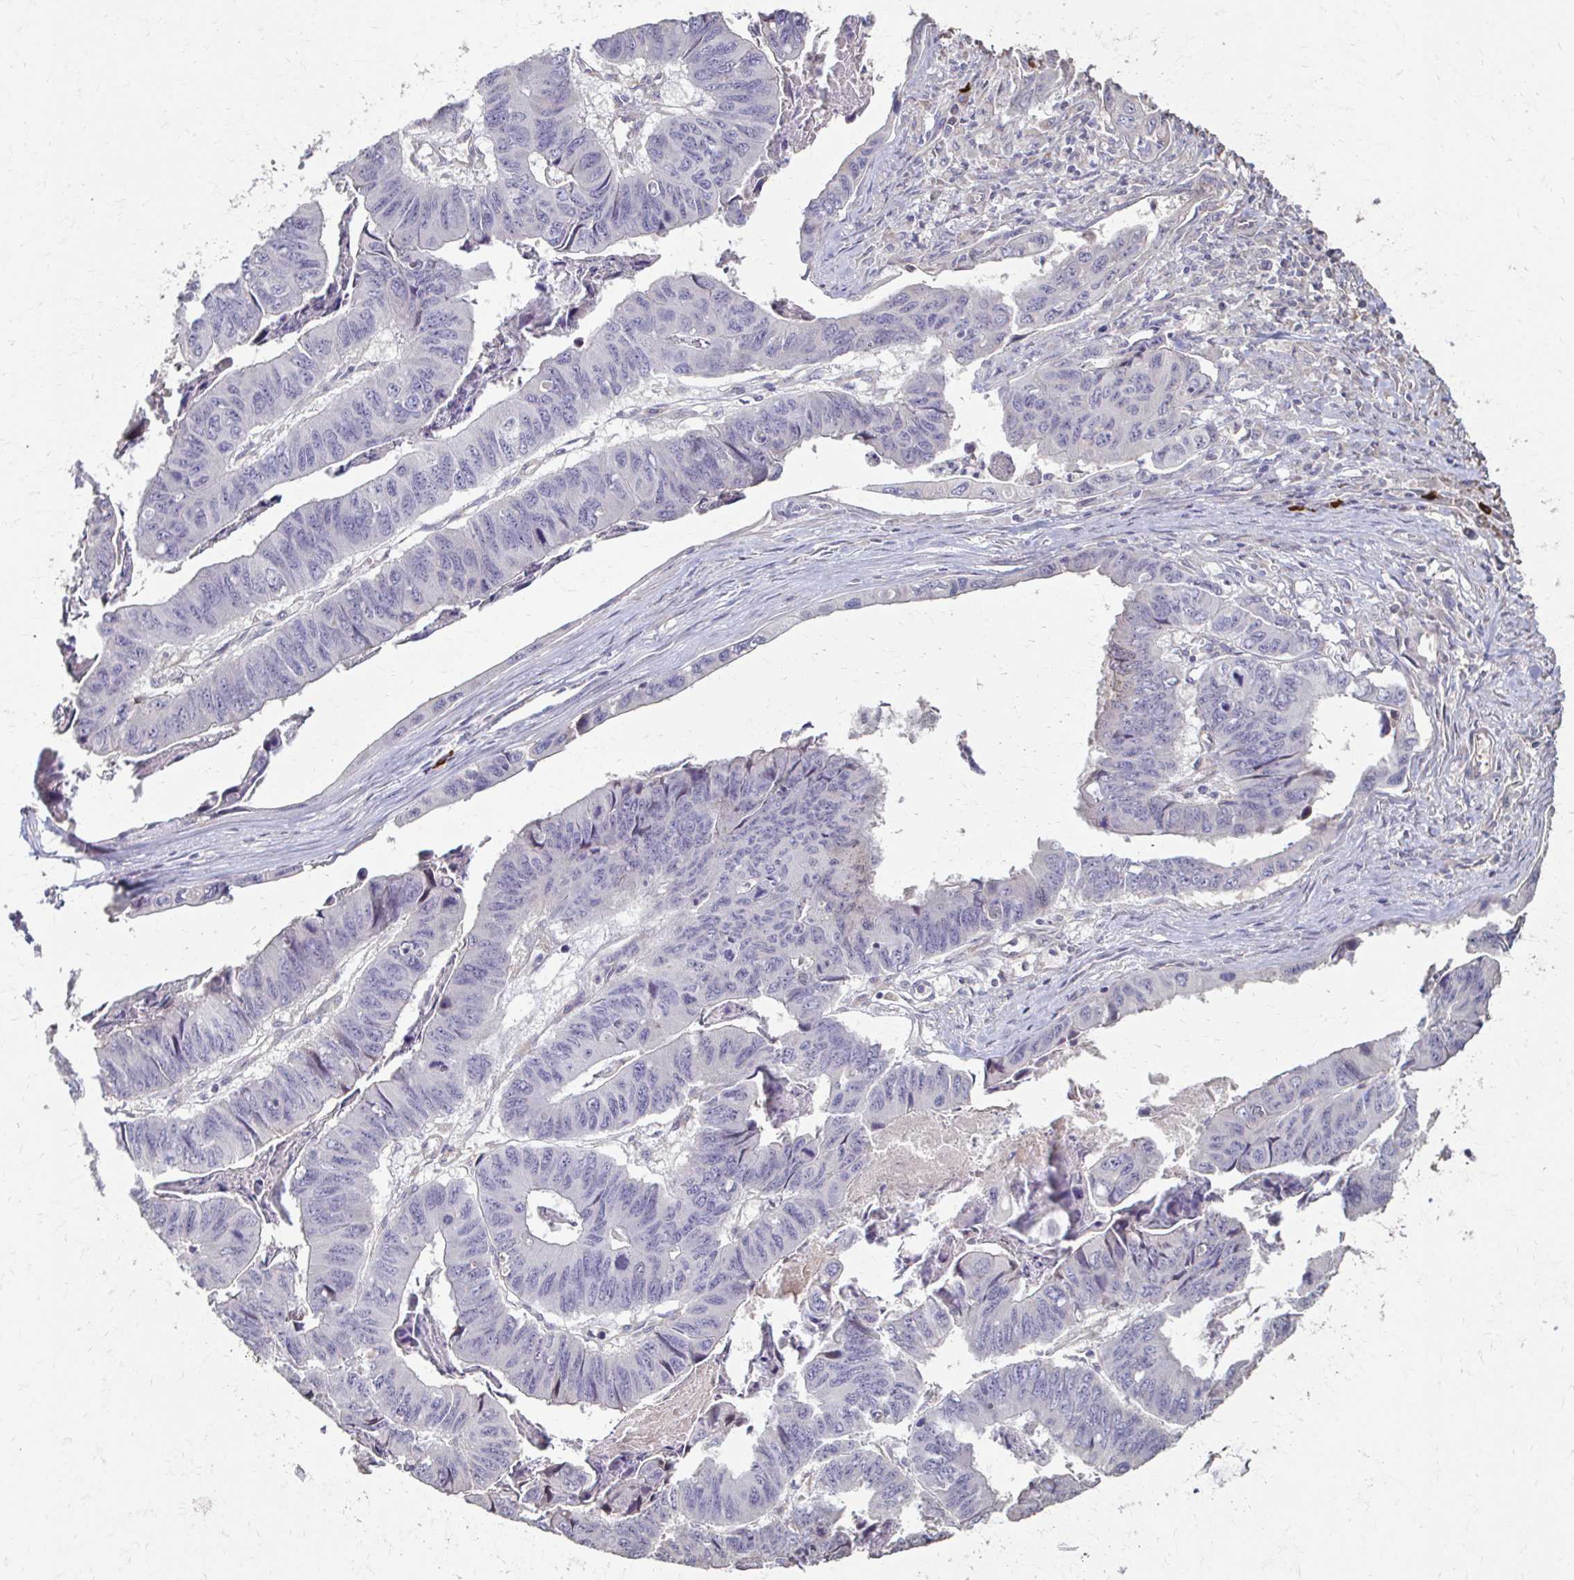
{"staining": {"intensity": "negative", "quantity": "none", "location": "none"}, "tissue": "stomach cancer", "cell_type": "Tumor cells", "image_type": "cancer", "snomed": [{"axis": "morphology", "description": "Adenocarcinoma, NOS"}, {"axis": "topography", "description": "Stomach, lower"}], "caption": "A micrograph of human stomach adenocarcinoma is negative for staining in tumor cells.", "gene": "IL18BP", "patient": {"sex": "male", "age": 77}}